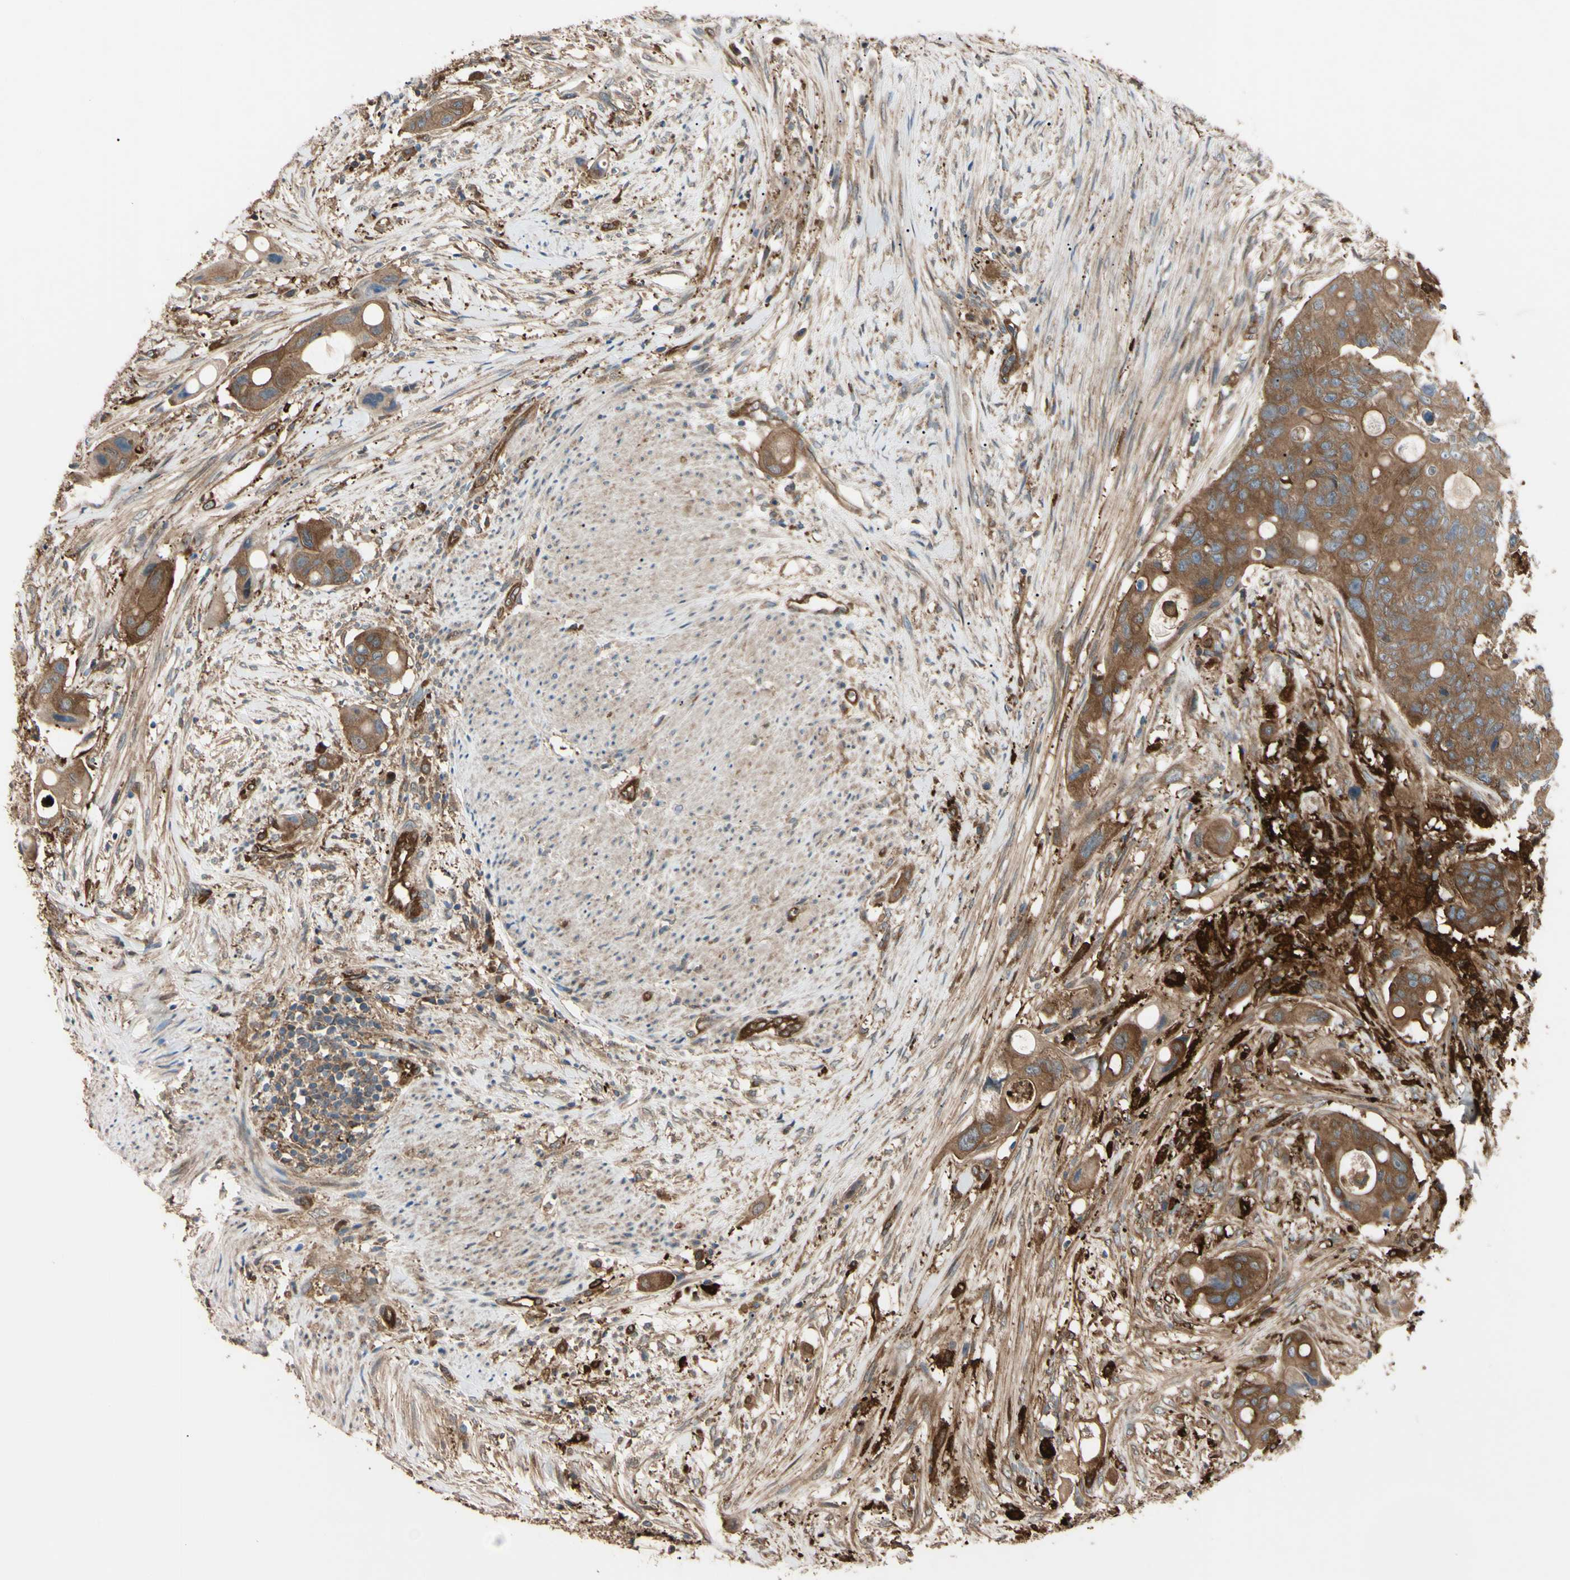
{"staining": {"intensity": "moderate", "quantity": ">75%", "location": "cytoplasmic/membranous"}, "tissue": "colorectal cancer", "cell_type": "Tumor cells", "image_type": "cancer", "snomed": [{"axis": "morphology", "description": "Adenocarcinoma, NOS"}, {"axis": "topography", "description": "Colon"}], "caption": "Adenocarcinoma (colorectal) was stained to show a protein in brown. There is medium levels of moderate cytoplasmic/membranous positivity in about >75% of tumor cells.", "gene": "PTPN12", "patient": {"sex": "female", "age": 57}}